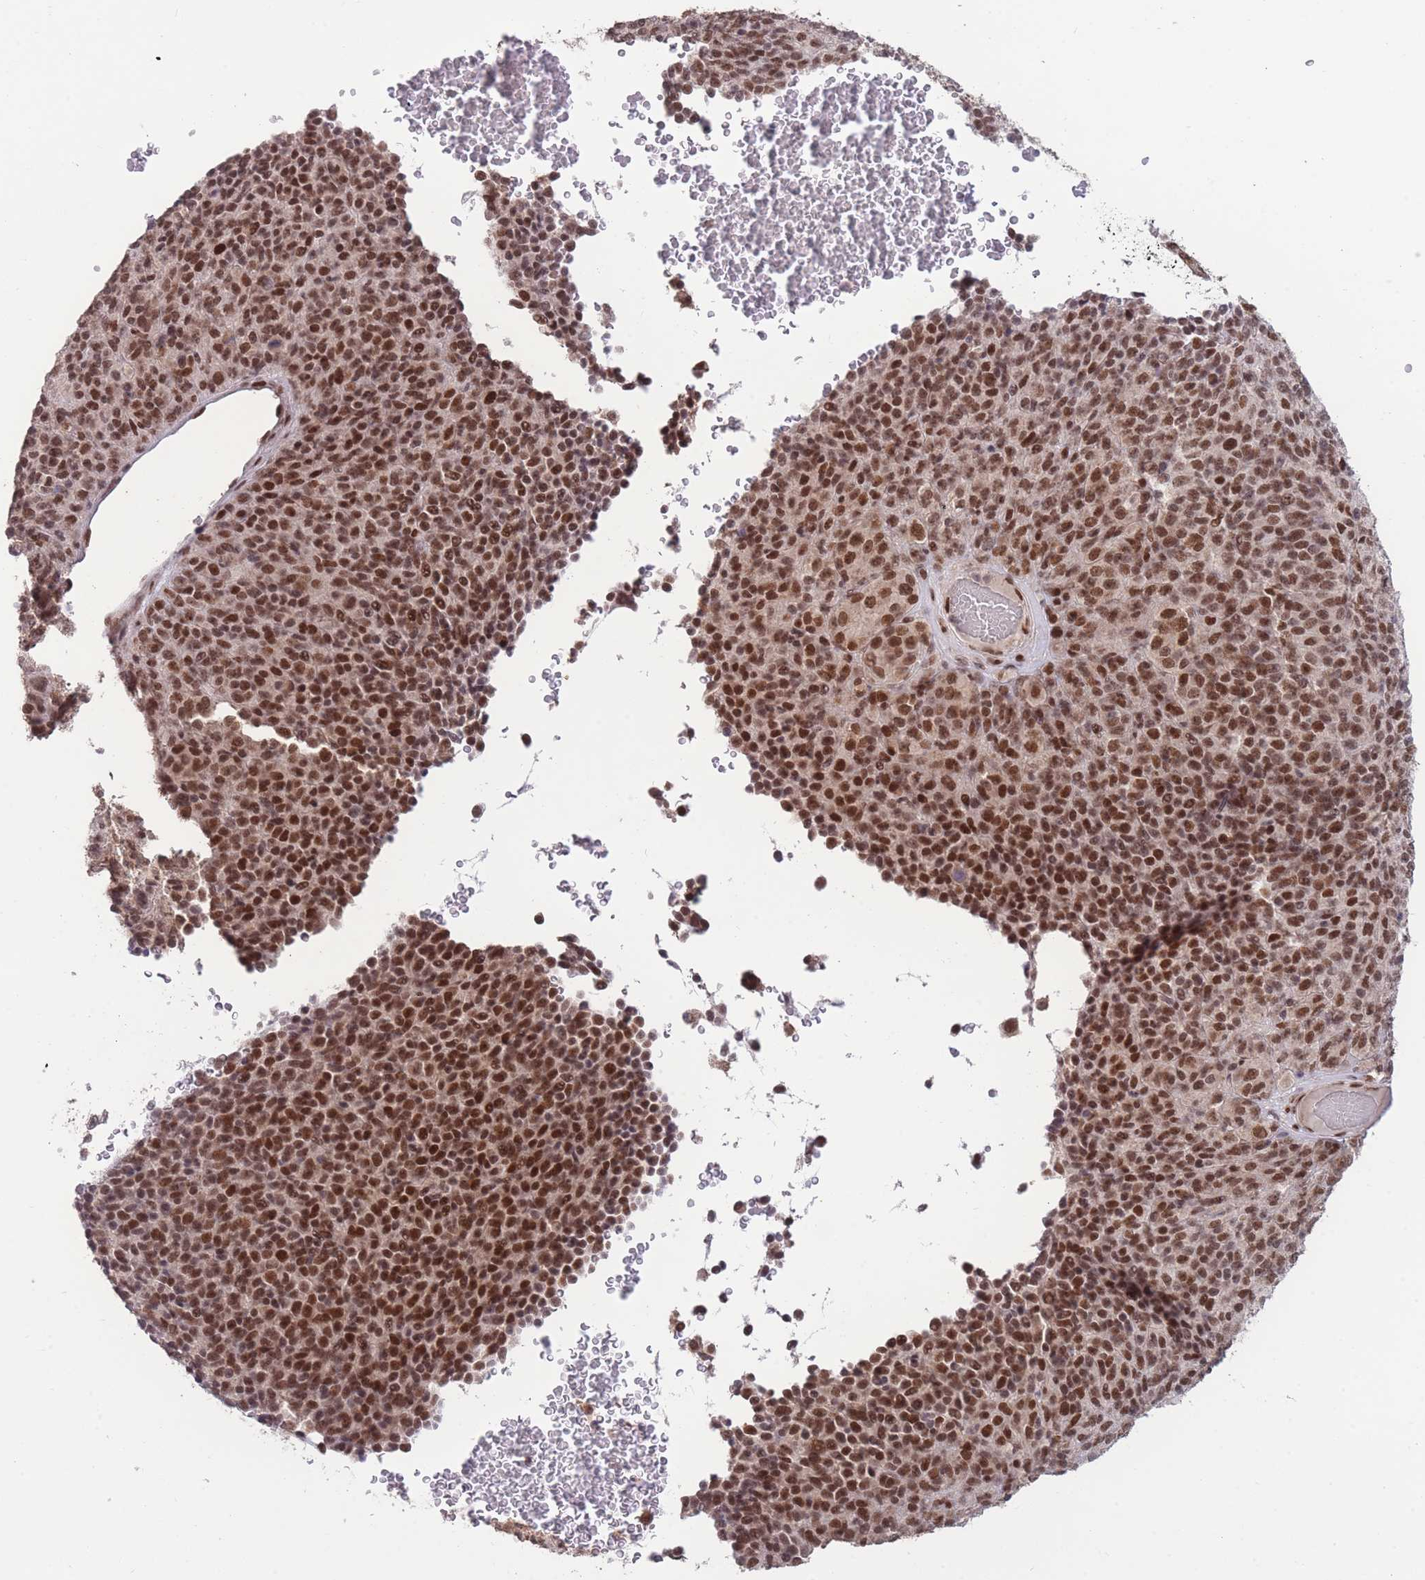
{"staining": {"intensity": "strong", "quantity": ">75%", "location": "nuclear"}, "tissue": "melanoma", "cell_type": "Tumor cells", "image_type": "cancer", "snomed": [{"axis": "morphology", "description": "Malignant melanoma, Metastatic site"}, {"axis": "topography", "description": "Brain"}], "caption": "A high-resolution photomicrograph shows IHC staining of melanoma, which reveals strong nuclear staining in about >75% of tumor cells. (IHC, brightfield microscopy, high magnification).", "gene": "CARD8", "patient": {"sex": "female", "age": 56}}